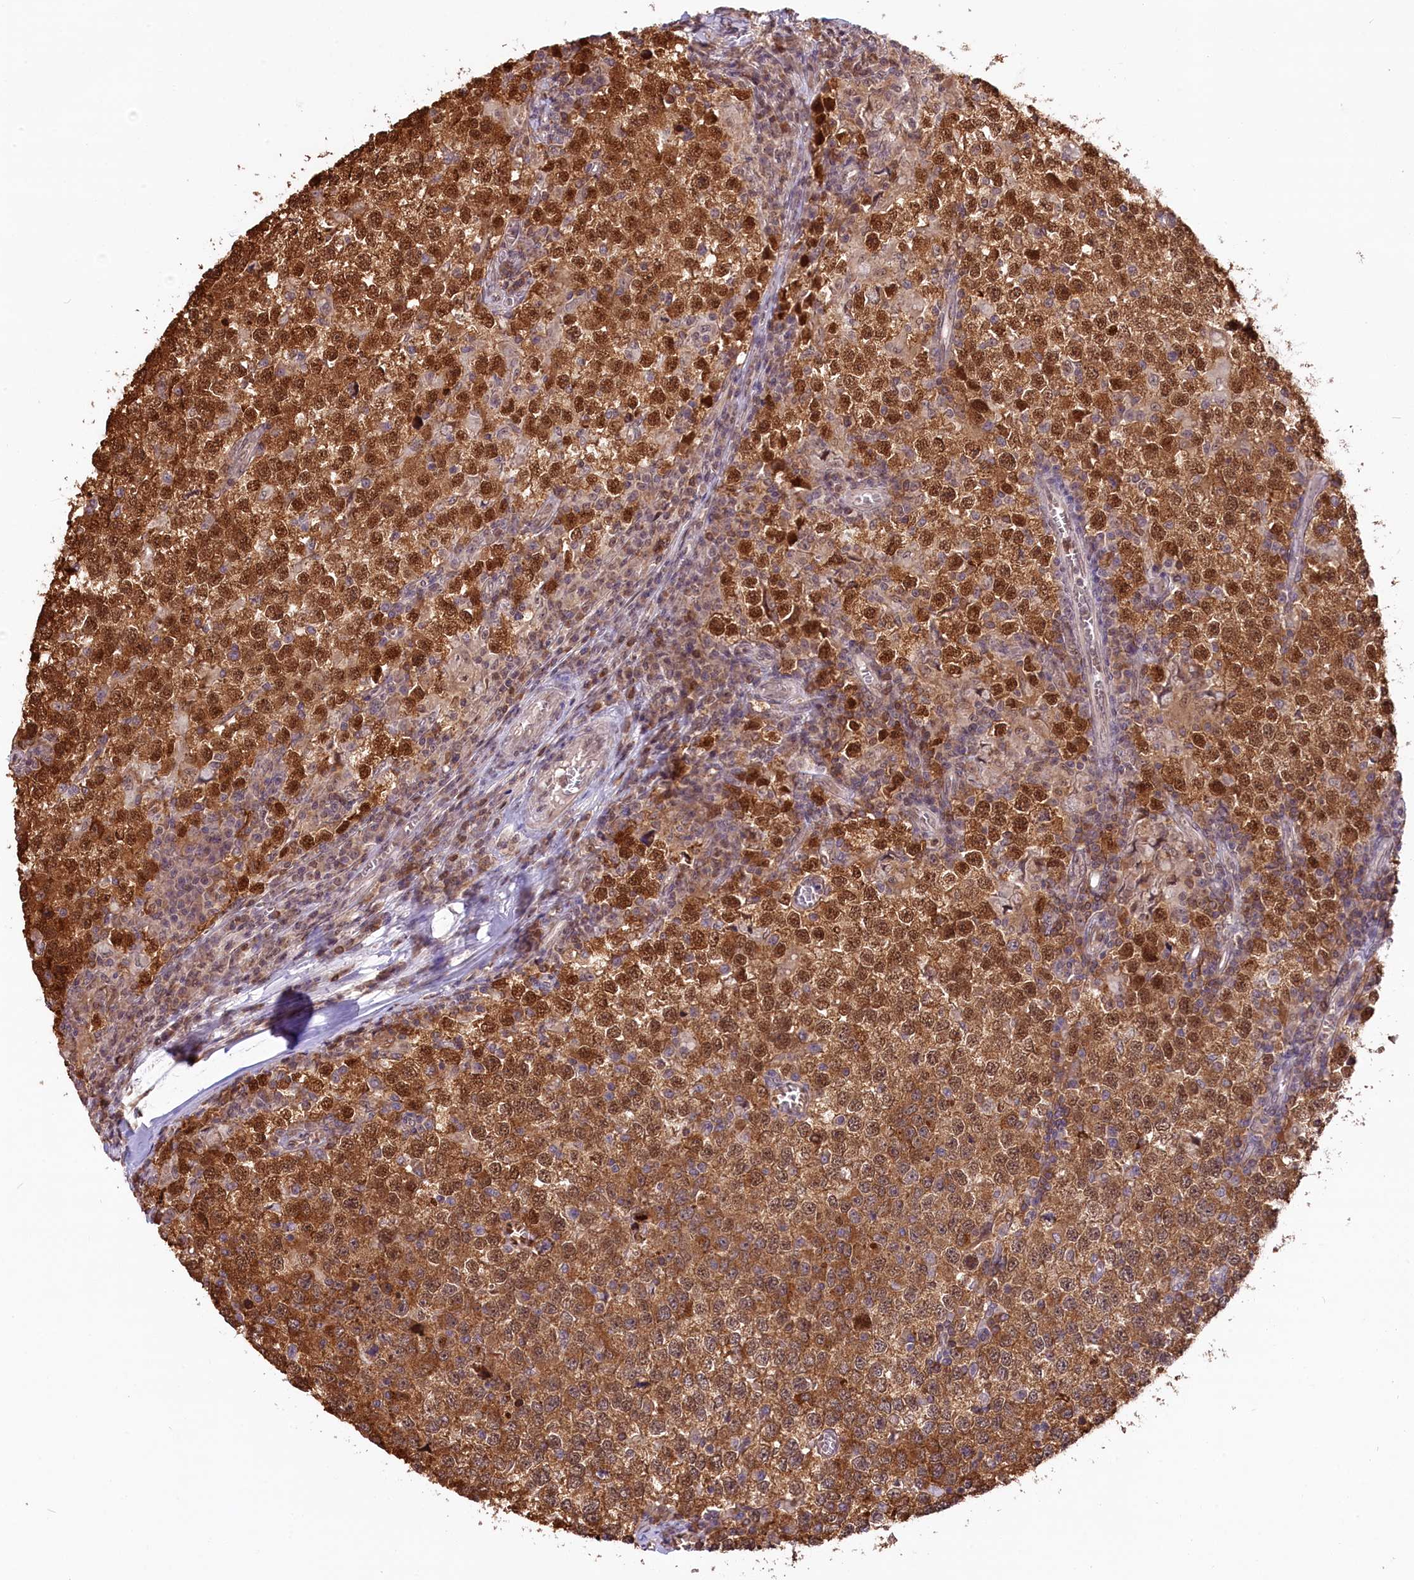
{"staining": {"intensity": "strong", "quantity": ">75%", "location": "cytoplasmic/membranous,nuclear"}, "tissue": "testis cancer", "cell_type": "Tumor cells", "image_type": "cancer", "snomed": [{"axis": "morphology", "description": "Seminoma, NOS"}, {"axis": "topography", "description": "Testis"}], "caption": "This histopathology image shows testis cancer (seminoma) stained with IHC to label a protein in brown. The cytoplasmic/membranous and nuclear of tumor cells show strong positivity for the protein. Nuclei are counter-stained blue.", "gene": "CARD8", "patient": {"sex": "male", "age": 65}}